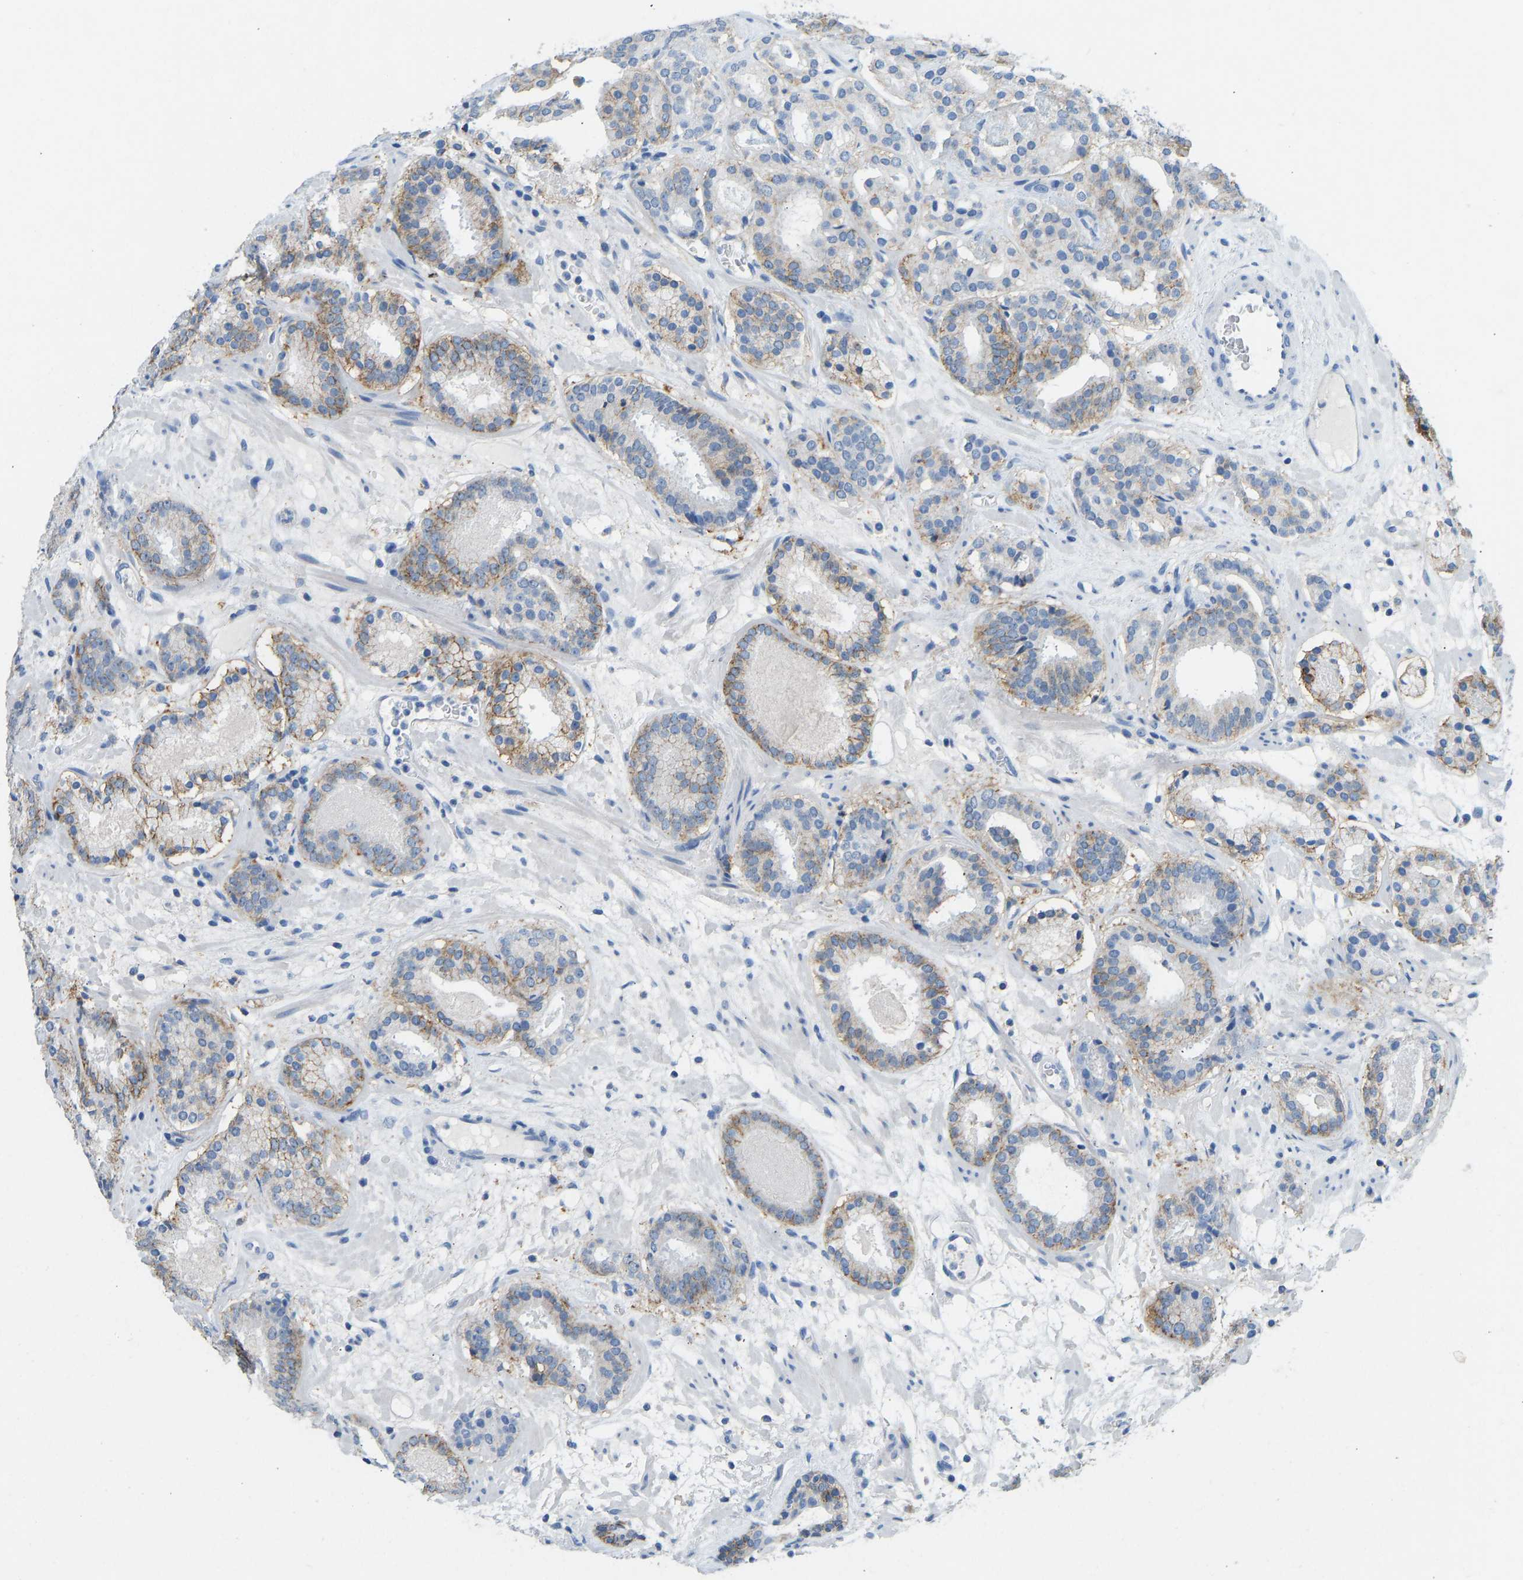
{"staining": {"intensity": "moderate", "quantity": ">75%", "location": "cytoplasmic/membranous"}, "tissue": "prostate cancer", "cell_type": "Tumor cells", "image_type": "cancer", "snomed": [{"axis": "morphology", "description": "Adenocarcinoma, Low grade"}, {"axis": "topography", "description": "Prostate"}], "caption": "A brown stain shows moderate cytoplasmic/membranous staining of a protein in human prostate cancer tumor cells.", "gene": "ATP1A1", "patient": {"sex": "male", "age": 69}}